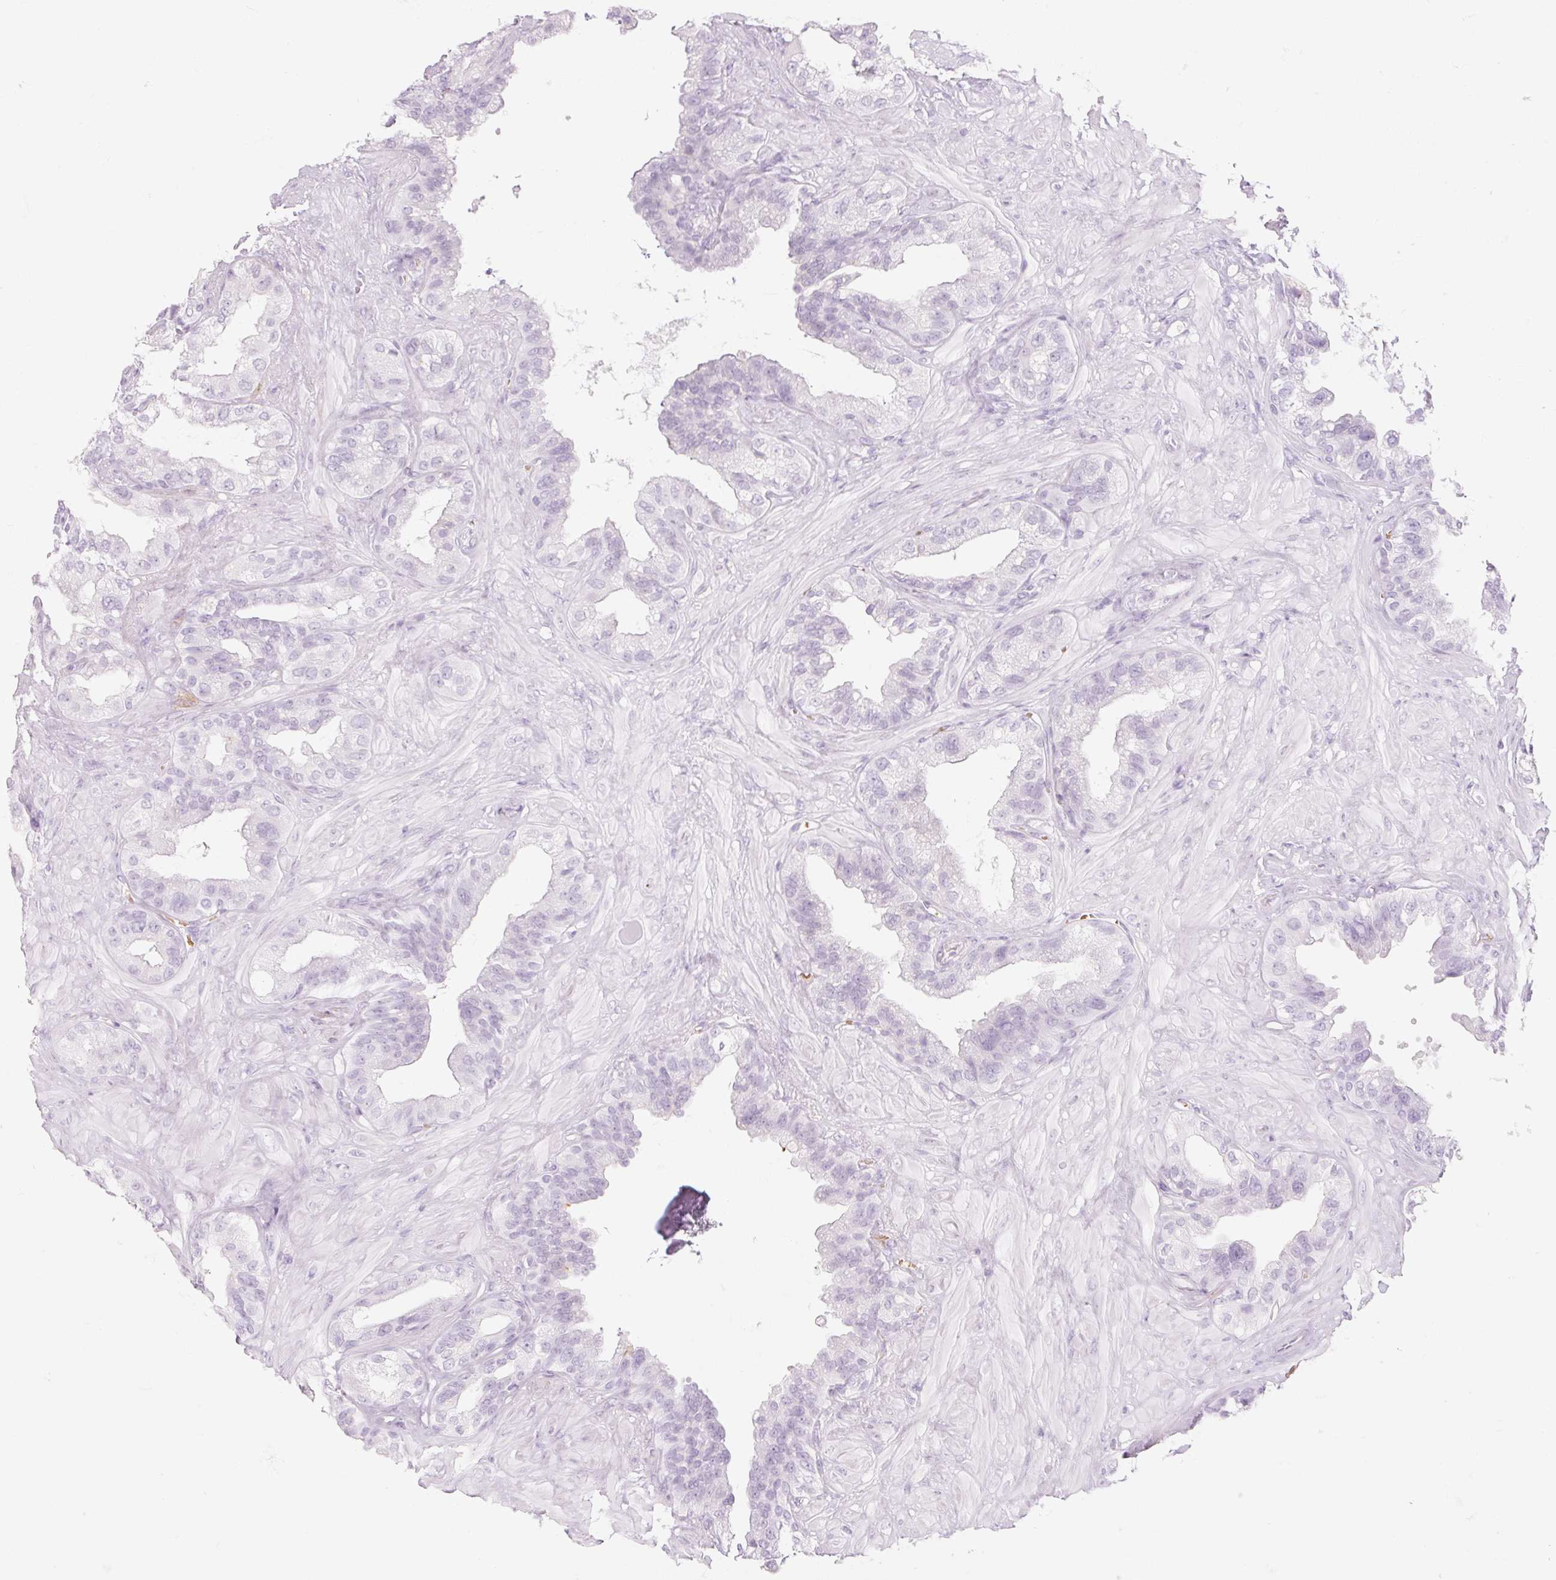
{"staining": {"intensity": "negative", "quantity": "none", "location": "none"}, "tissue": "seminal vesicle", "cell_type": "Glandular cells", "image_type": "normal", "snomed": [{"axis": "morphology", "description": "Normal tissue, NOS"}, {"axis": "topography", "description": "Seminal veicle"}, {"axis": "topography", "description": "Peripheral nerve tissue"}], "caption": "Micrograph shows no significant protein expression in glandular cells of benign seminal vesicle. (DAB immunohistochemistry, high magnification).", "gene": "TAF1L", "patient": {"sex": "male", "age": 76}}